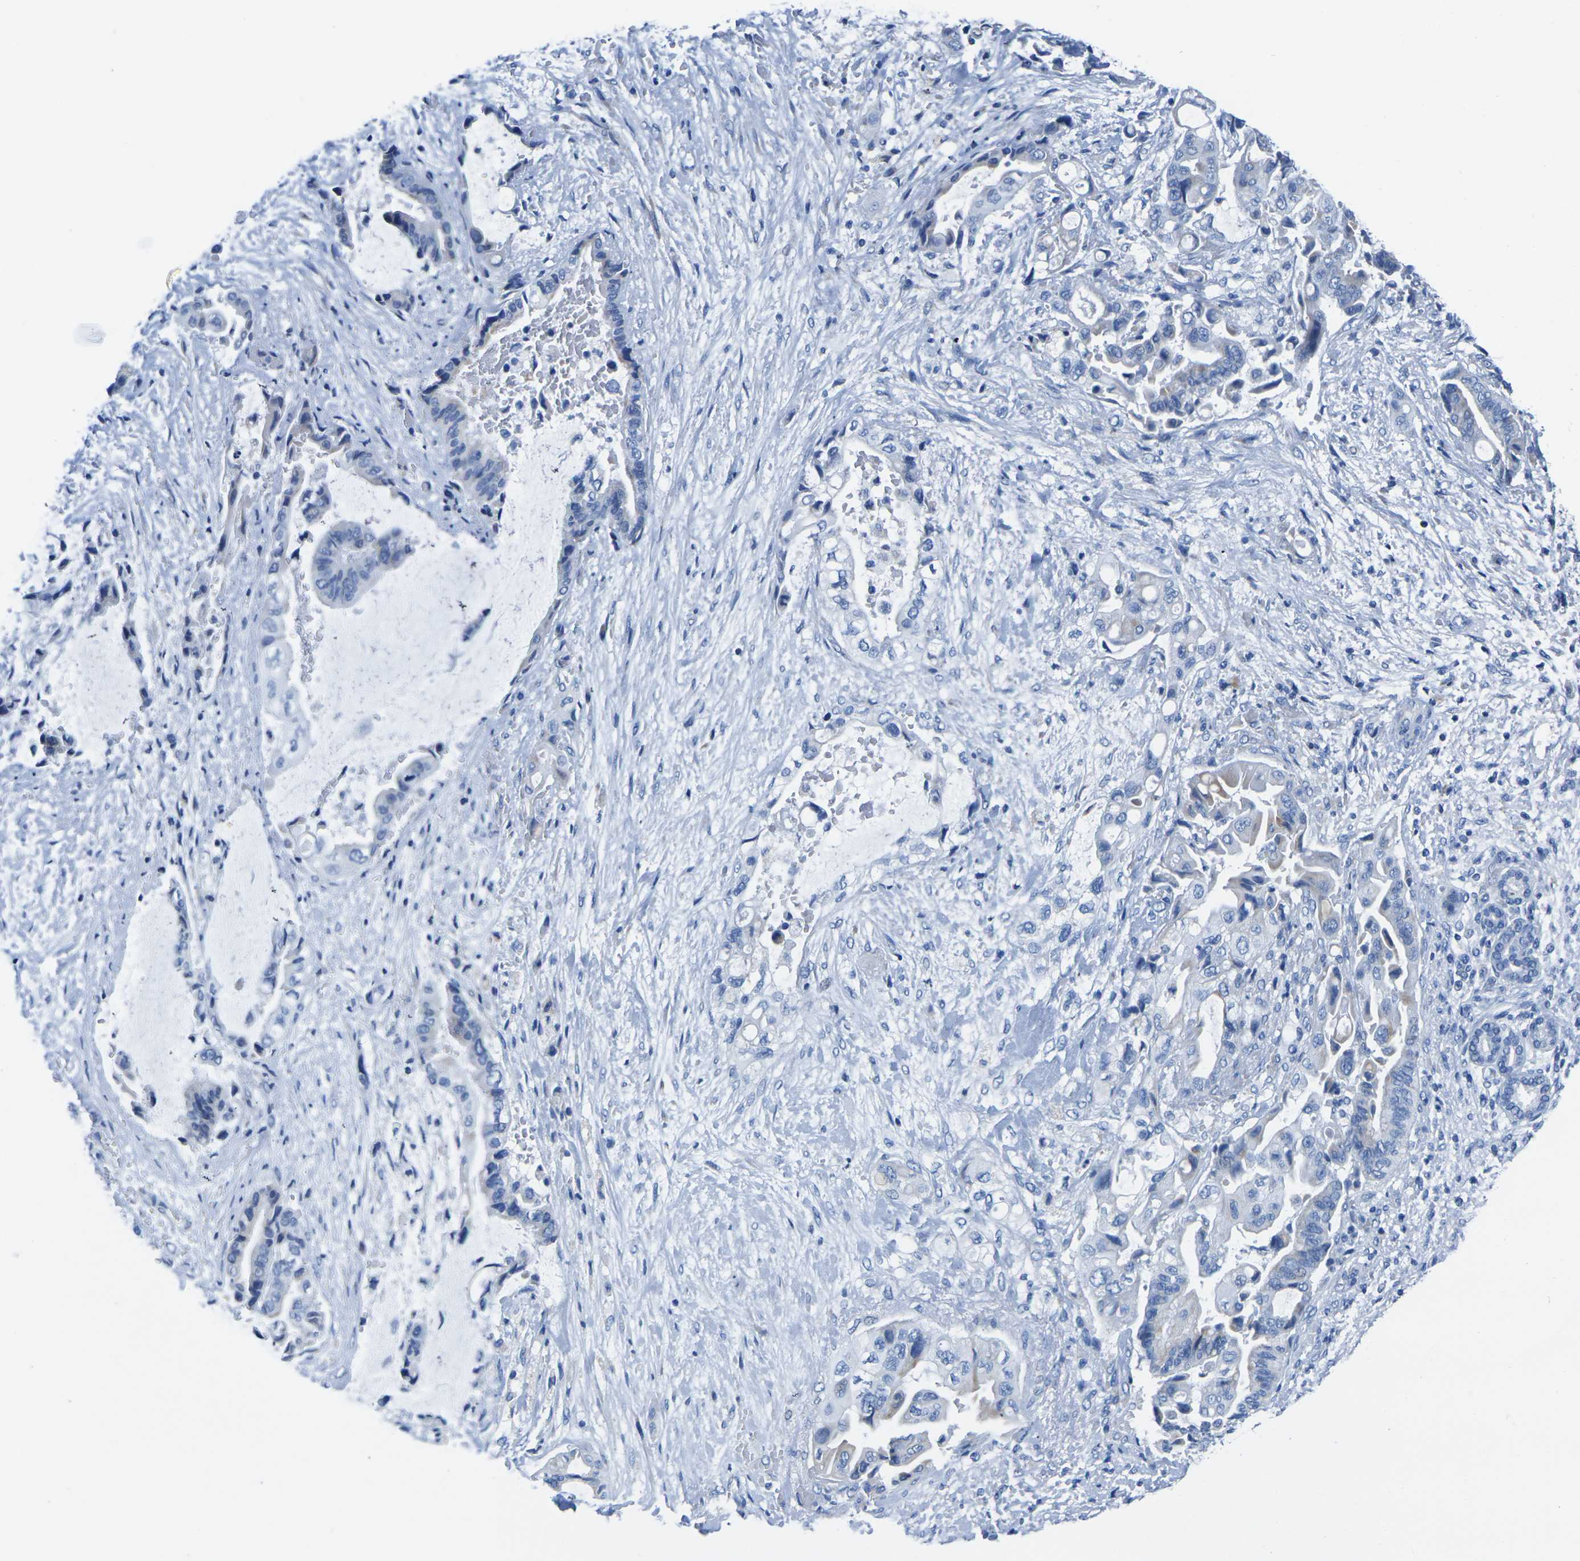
{"staining": {"intensity": "negative", "quantity": "none", "location": "none"}, "tissue": "liver cancer", "cell_type": "Tumor cells", "image_type": "cancer", "snomed": [{"axis": "morphology", "description": "Cholangiocarcinoma"}, {"axis": "topography", "description": "Liver"}], "caption": "This is a histopathology image of immunohistochemistry (IHC) staining of liver cancer (cholangiocarcinoma), which shows no staining in tumor cells. (DAB immunohistochemistry (IHC) visualized using brightfield microscopy, high magnification).", "gene": "TMEM204", "patient": {"sex": "female", "age": 61}}